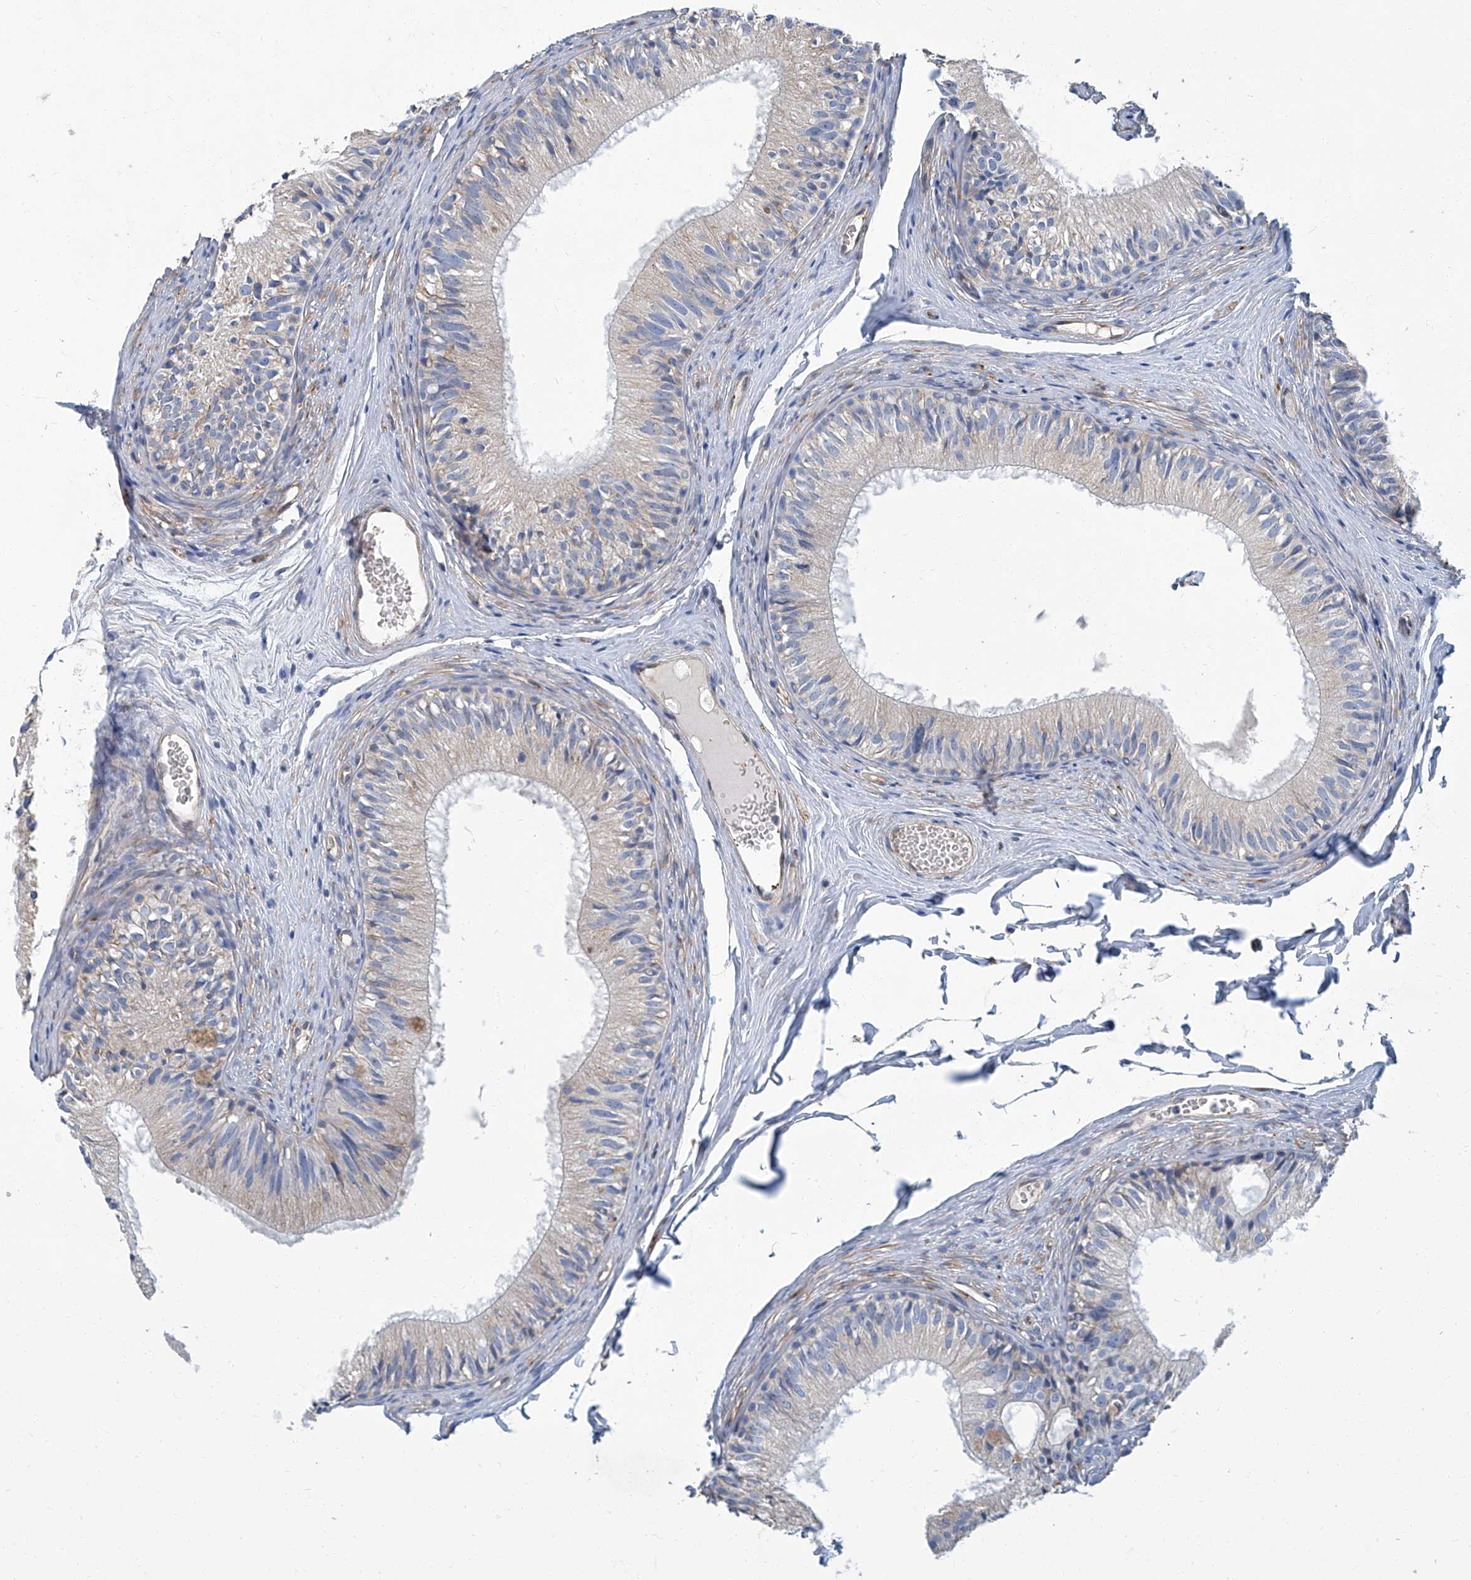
{"staining": {"intensity": "weak", "quantity": "<25%", "location": "cytoplasmic/membranous"}, "tissue": "epididymis", "cell_type": "Glandular cells", "image_type": "normal", "snomed": [{"axis": "morphology", "description": "Normal tissue, NOS"}, {"axis": "morphology", "description": "Seminoma in situ"}, {"axis": "topography", "description": "Testis"}, {"axis": "topography", "description": "Epididymis"}], "caption": "High magnification brightfield microscopy of normal epididymis stained with DAB (brown) and counterstained with hematoxylin (blue): glandular cells show no significant positivity. (DAB immunohistochemistry (IHC), high magnification).", "gene": "PSMB10", "patient": {"sex": "male", "age": 28}}